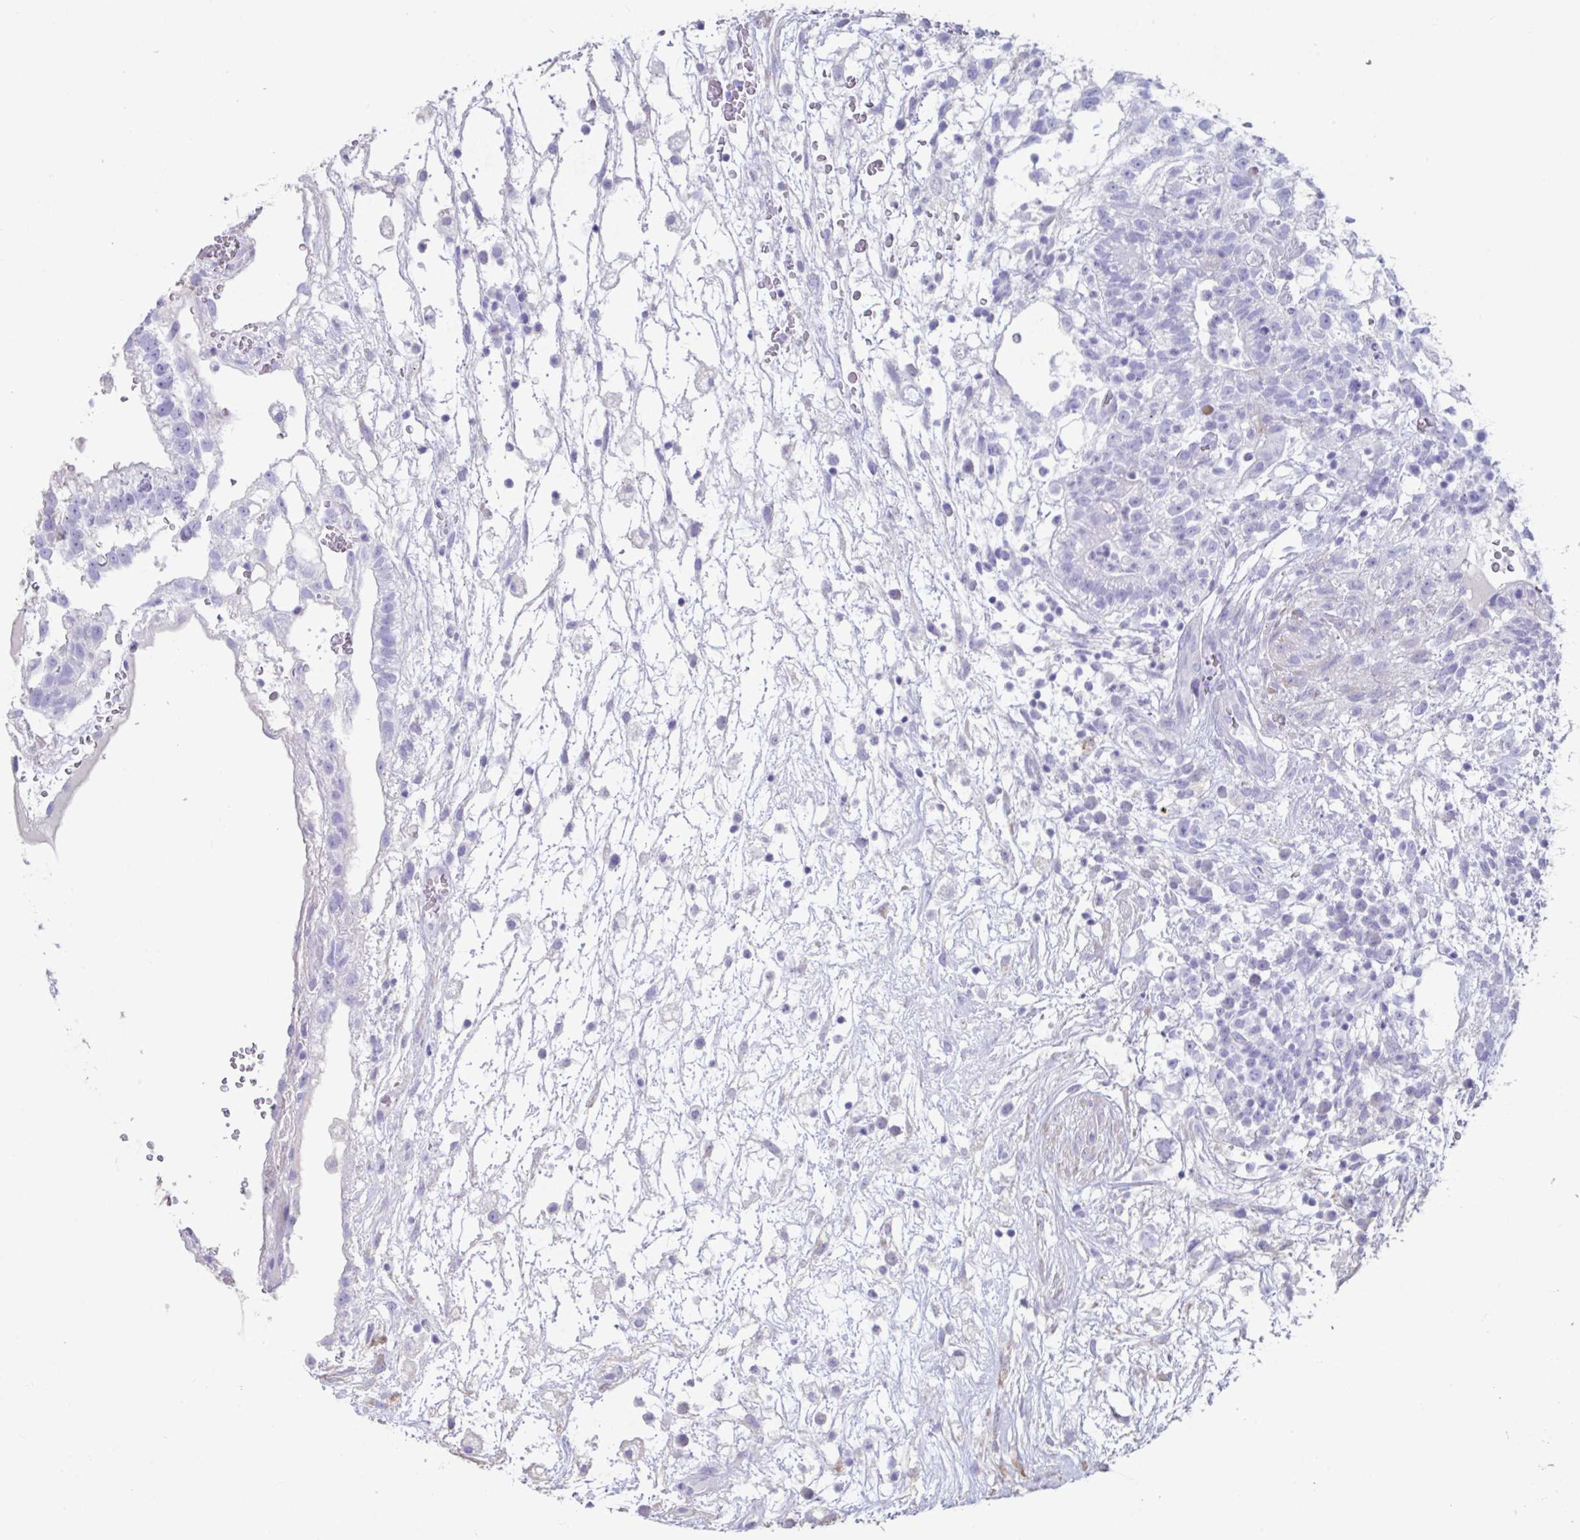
{"staining": {"intensity": "negative", "quantity": "none", "location": "none"}, "tissue": "testis cancer", "cell_type": "Tumor cells", "image_type": "cancer", "snomed": [{"axis": "morphology", "description": "Normal tissue, NOS"}, {"axis": "morphology", "description": "Carcinoma, Embryonal, NOS"}, {"axis": "topography", "description": "Testis"}], "caption": "An immunohistochemistry micrograph of embryonal carcinoma (testis) is shown. There is no staining in tumor cells of embryonal carcinoma (testis).", "gene": "TNNC1", "patient": {"sex": "male", "age": 32}}